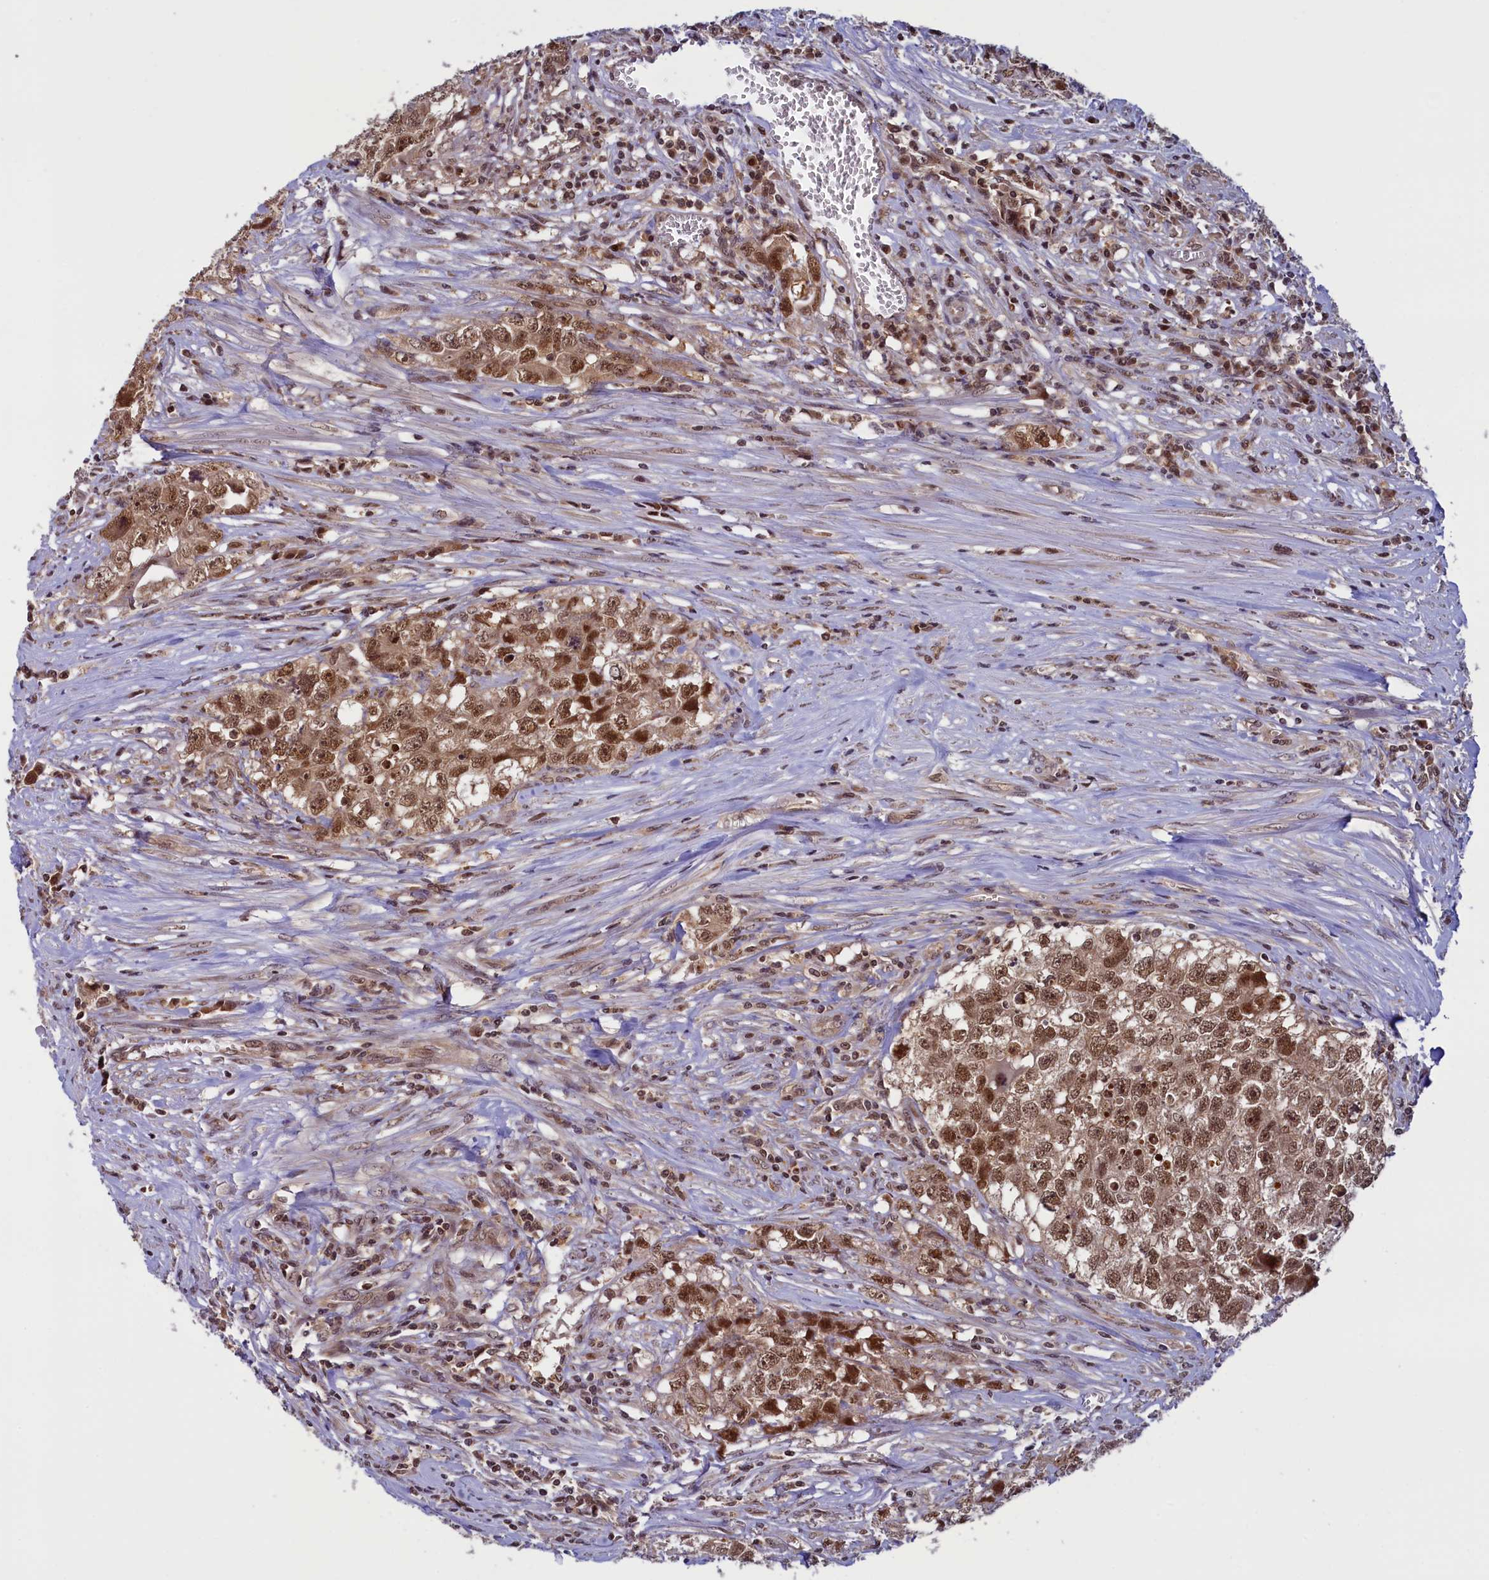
{"staining": {"intensity": "moderate", "quantity": ">75%", "location": "cytoplasmic/membranous,nuclear"}, "tissue": "testis cancer", "cell_type": "Tumor cells", "image_type": "cancer", "snomed": [{"axis": "morphology", "description": "Seminoma, NOS"}, {"axis": "morphology", "description": "Carcinoma, Embryonal, NOS"}, {"axis": "topography", "description": "Testis"}], "caption": "Embryonal carcinoma (testis) stained for a protein exhibits moderate cytoplasmic/membranous and nuclear positivity in tumor cells.", "gene": "SLC7A6OS", "patient": {"sex": "male", "age": 43}}